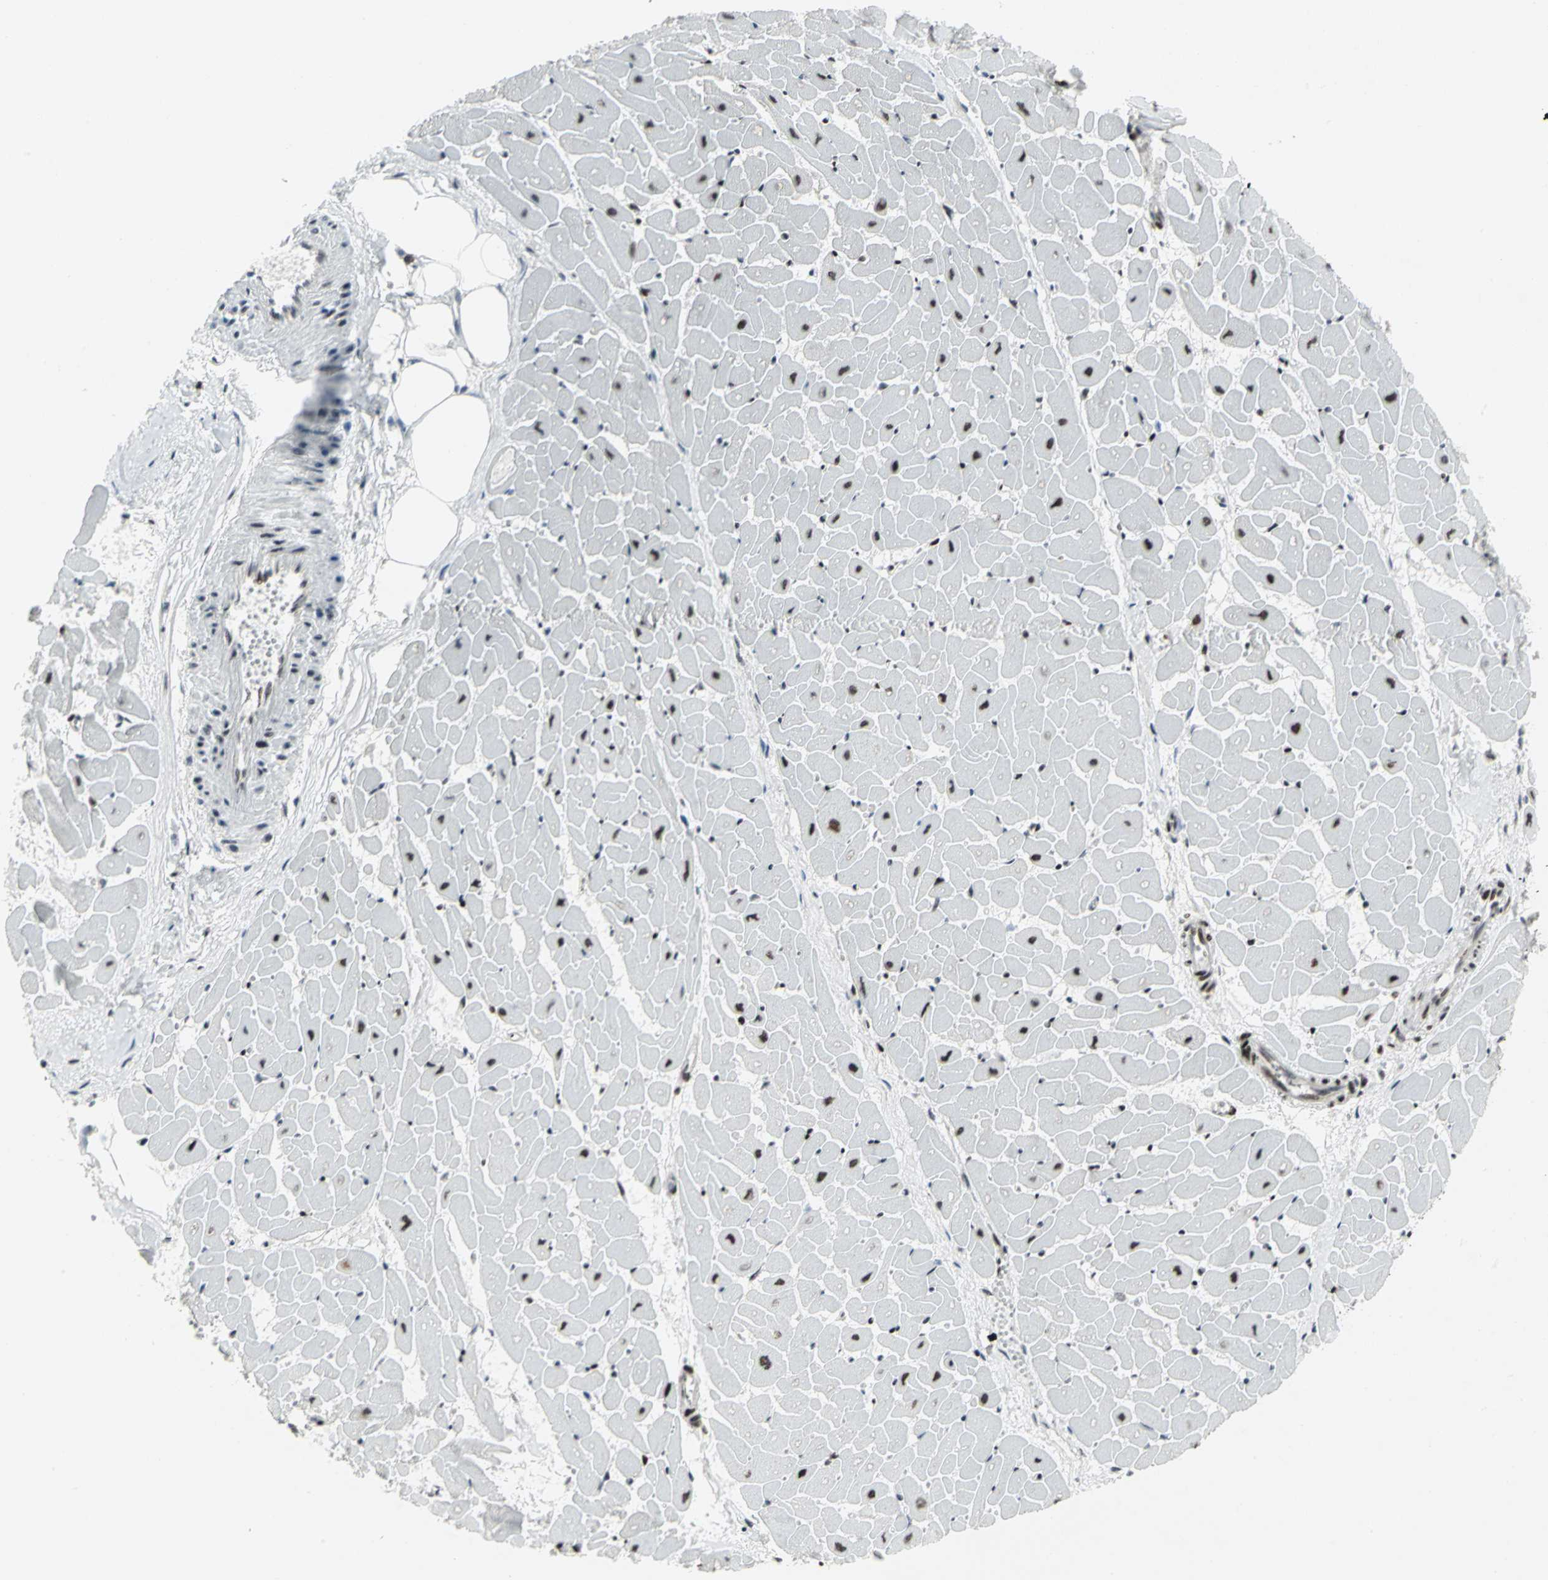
{"staining": {"intensity": "moderate", "quantity": "25%-75%", "location": "nuclear"}, "tissue": "heart muscle", "cell_type": "Cardiomyocytes", "image_type": "normal", "snomed": [{"axis": "morphology", "description": "Normal tissue, NOS"}, {"axis": "topography", "description": "Heart"}], "caption": "Human heart muscle stained for a protein (brown) reveals moderate nuclear positive positivity in about 25%-75% of cardiomyocytes.", "gene": "SMARCA4", "patient": {"sex": "female", "age": 19}}